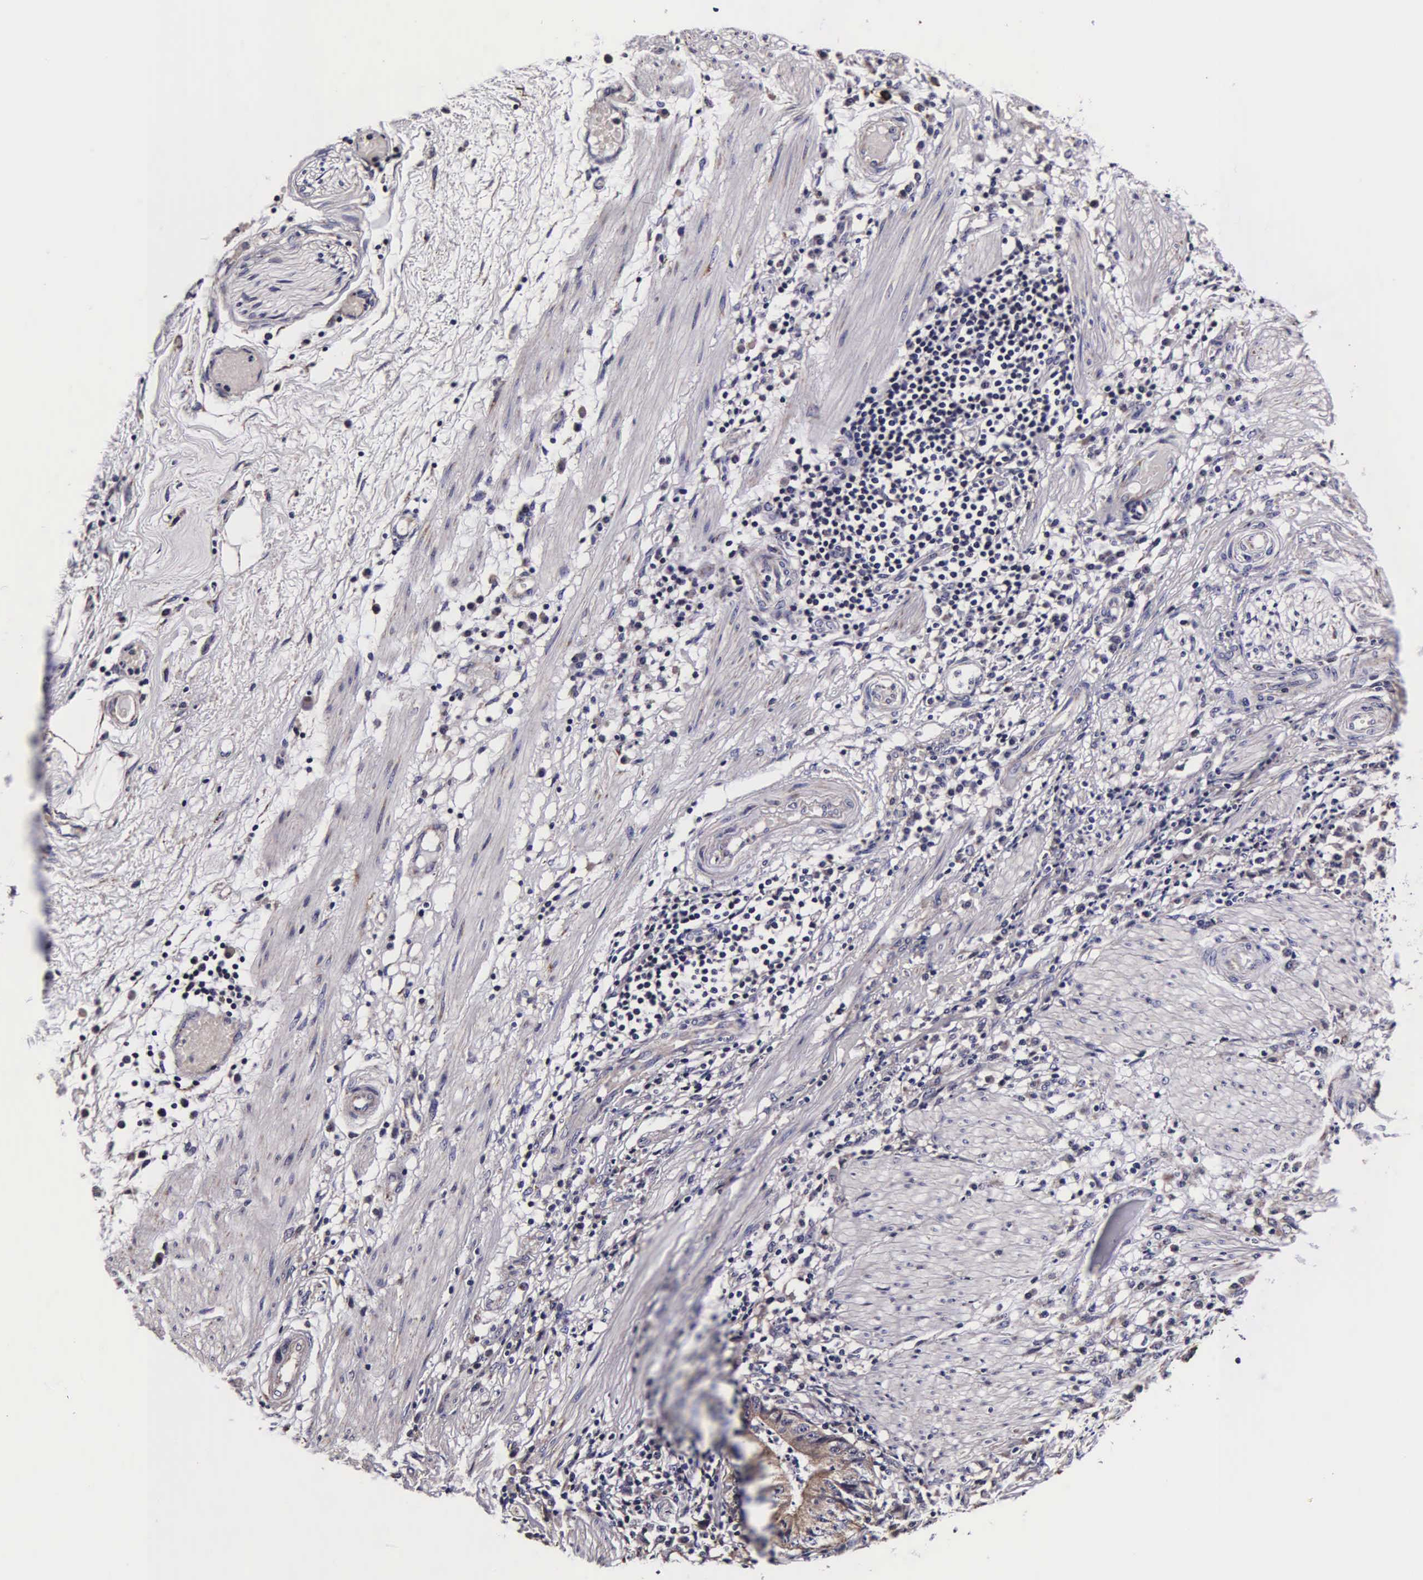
{"staining": {"intensity": "weak", "quantity": "25%-75%", "location": "cytoplasmic/membranous"}, "tissue": "stomach cancer", "cell_type": "Tumor cells", "image_type": "cancer", "snomed": [{"axis": "morphology", "description": "Adenocarcinoma, NOS"}, {"axis": "topography", "description": "Stomach, lower"}], "caption": "Adenocarcinoma (stomach) was stained to show a protein in brown. There is low levels of weak cytoplasmic/membranous positivity in approximately 25%-75% of tumor cells. The protein is shown in brown color, while the nuclei are stained blue.", "gene": "PSMA3", "patient": {"sex": "female", "age": 86}}